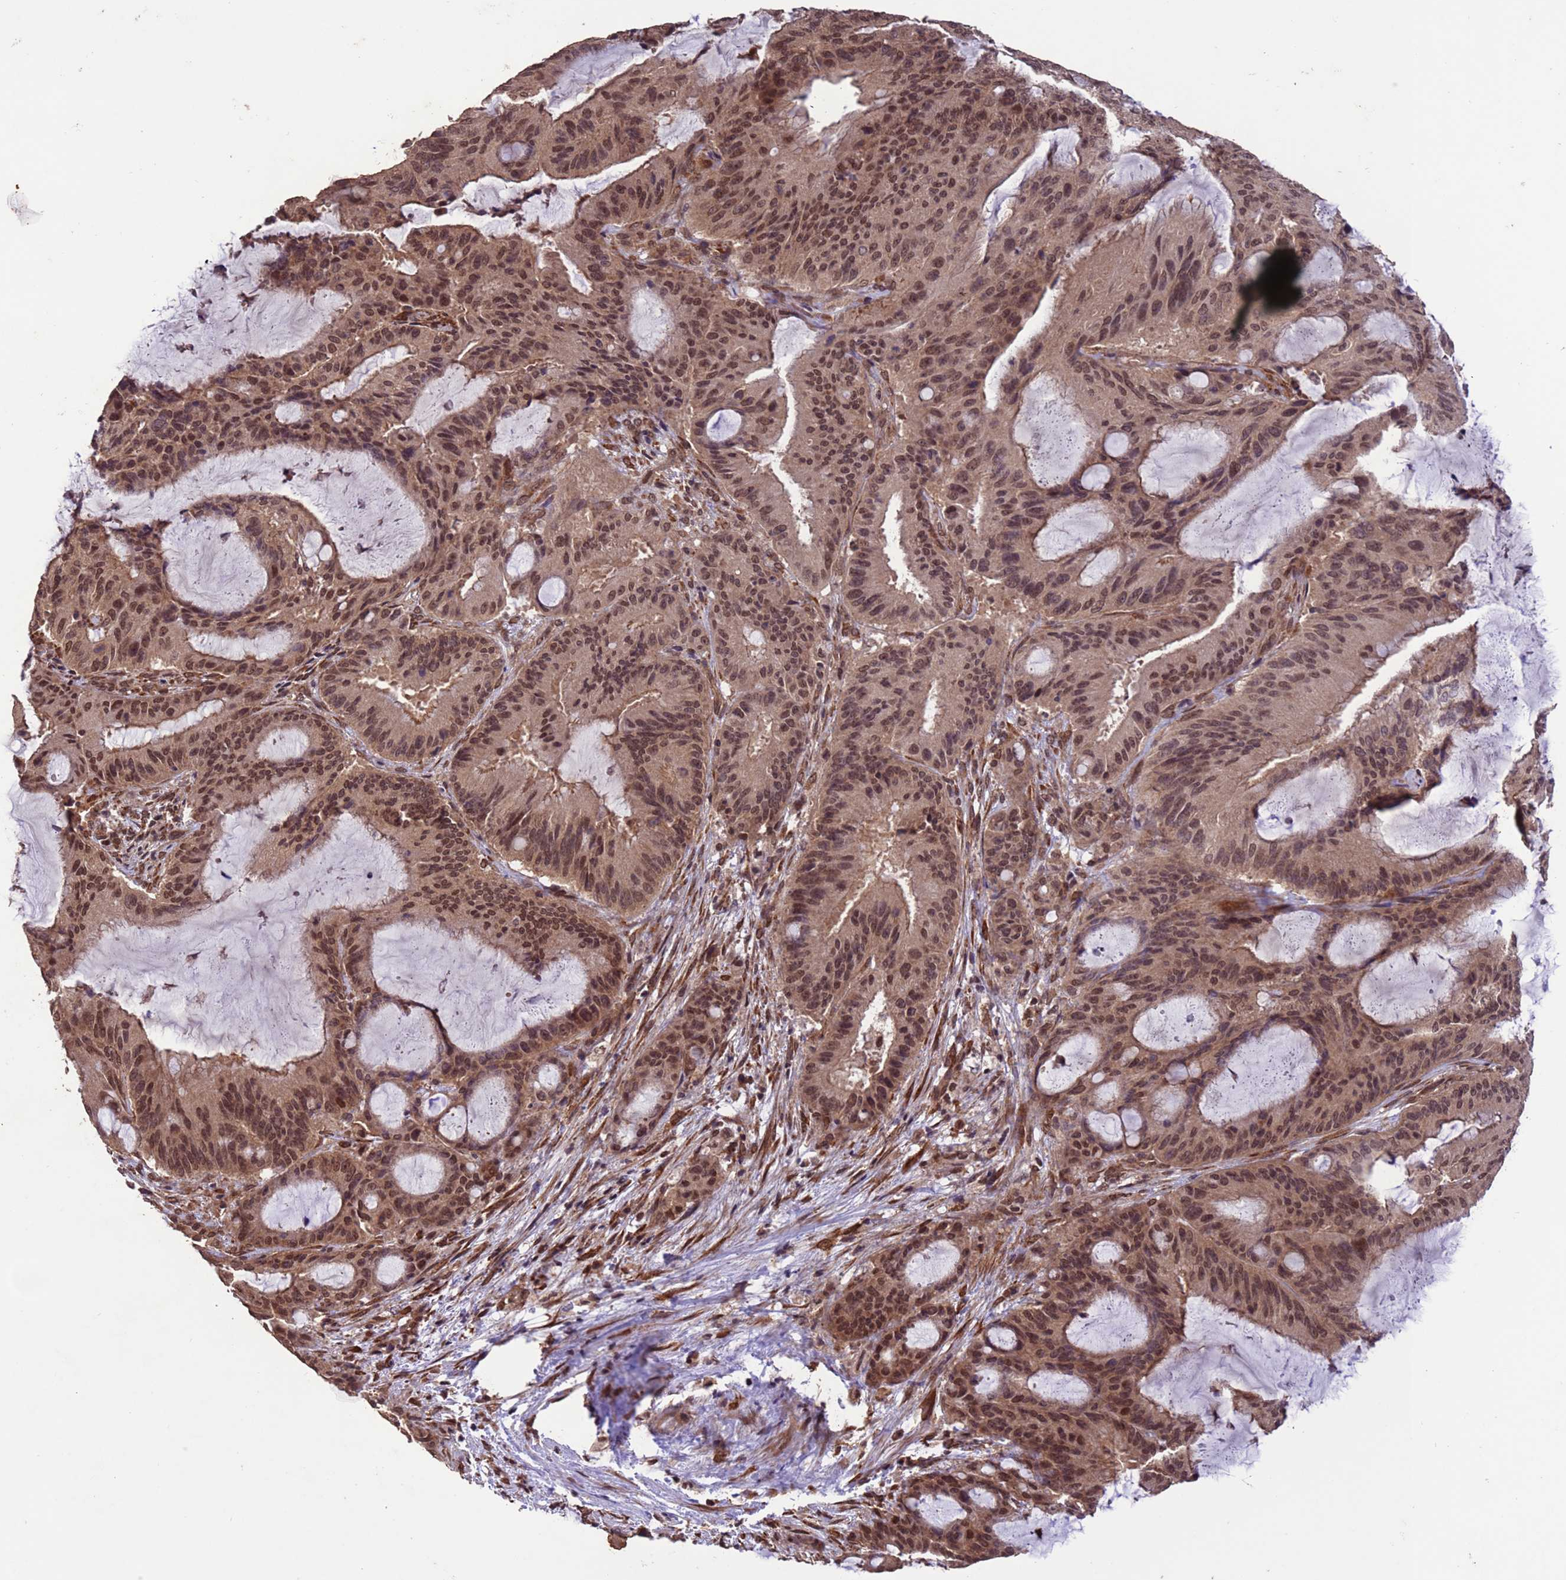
{"staining": {"intensity": "moderate", "quantity": ">75%", "location": "nuclear"}, "tissue": "liver cancer", "cell_type": "Tumor cells", "image_type": "cancer", "snomed": [{"axis": "morphology", "description": "Normal tissue, NOS"}, {"axis": "morphology", "description": "Cholangiocarcinoma"}, {"axis": "topography", "description": "Liver"}, {"axis": "topography", "description": "Peripheral nerve tissue"}], "caption": "This is an image of immunohistochemistry (IHC) staining of liver cancer (cholangiocarcinoma), which shows moderate expression in the nuclear of tumor cells.", "gene": "VSTM4", "patient": {"sex": "female", "age": 73}}